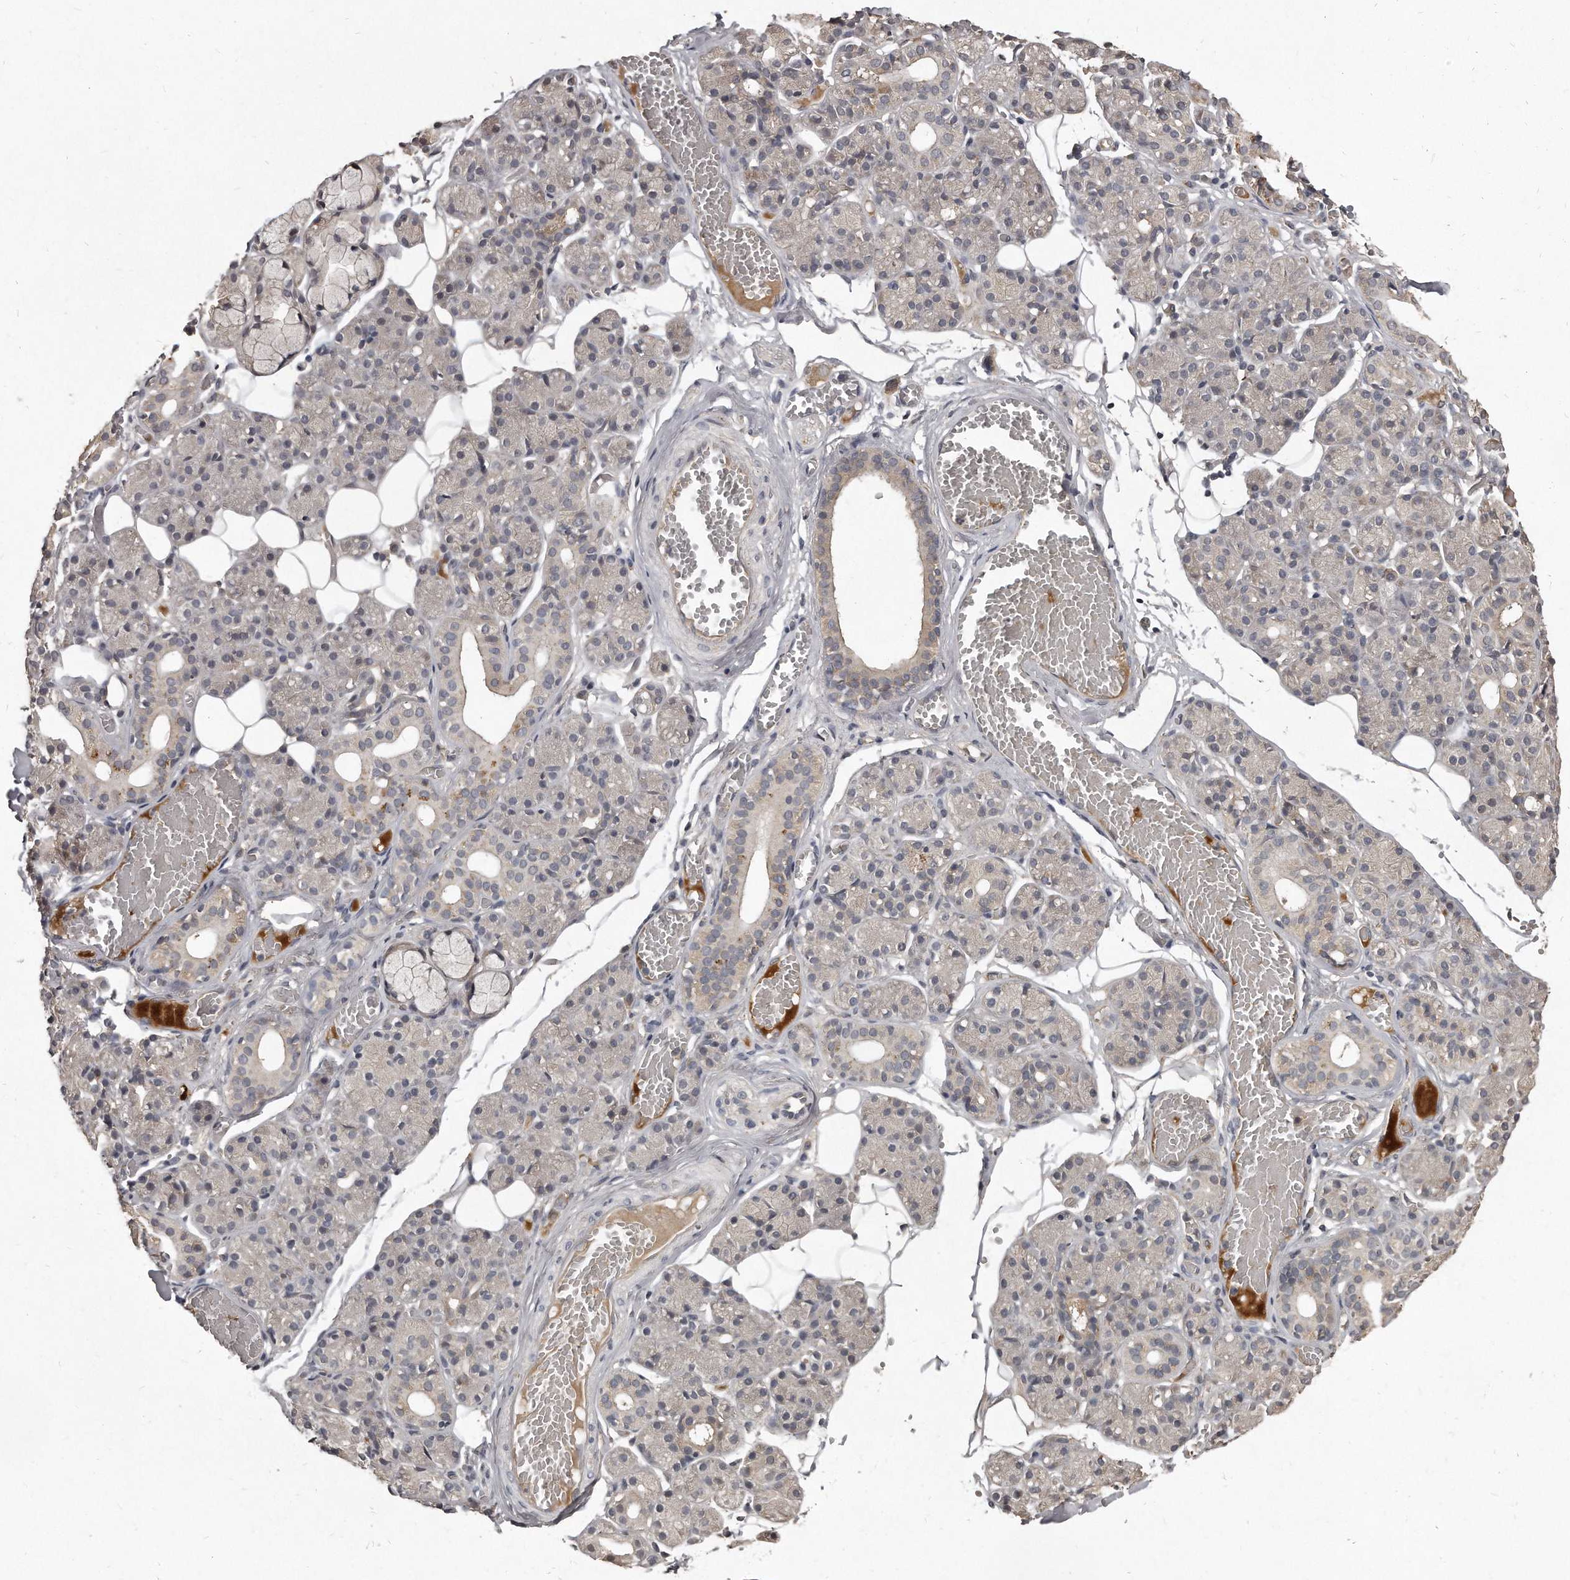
{"staining": {"intensity": "negative", "quantity": "none", "location": "none"}, "tissue": "salivary gland", "cell_type": "Glandular cells", "image_type": "normal", "snomed": [{"axis": "morphology", "description": "Normal tissue, NOS"}, {"axis": "topography", "description": "Salivary gland"}], "caption": "IHC histopathology image of unremarkable human salivary gland stained for a protein (brown), which shows no positivity in glandular cells. (Brightfield microscopy of DAB (3,3'-diaminobenzidine) immunohistochemistry at high magnification).", "gene": "GRB10", "patient": {"sex": "male", "age": 63}}